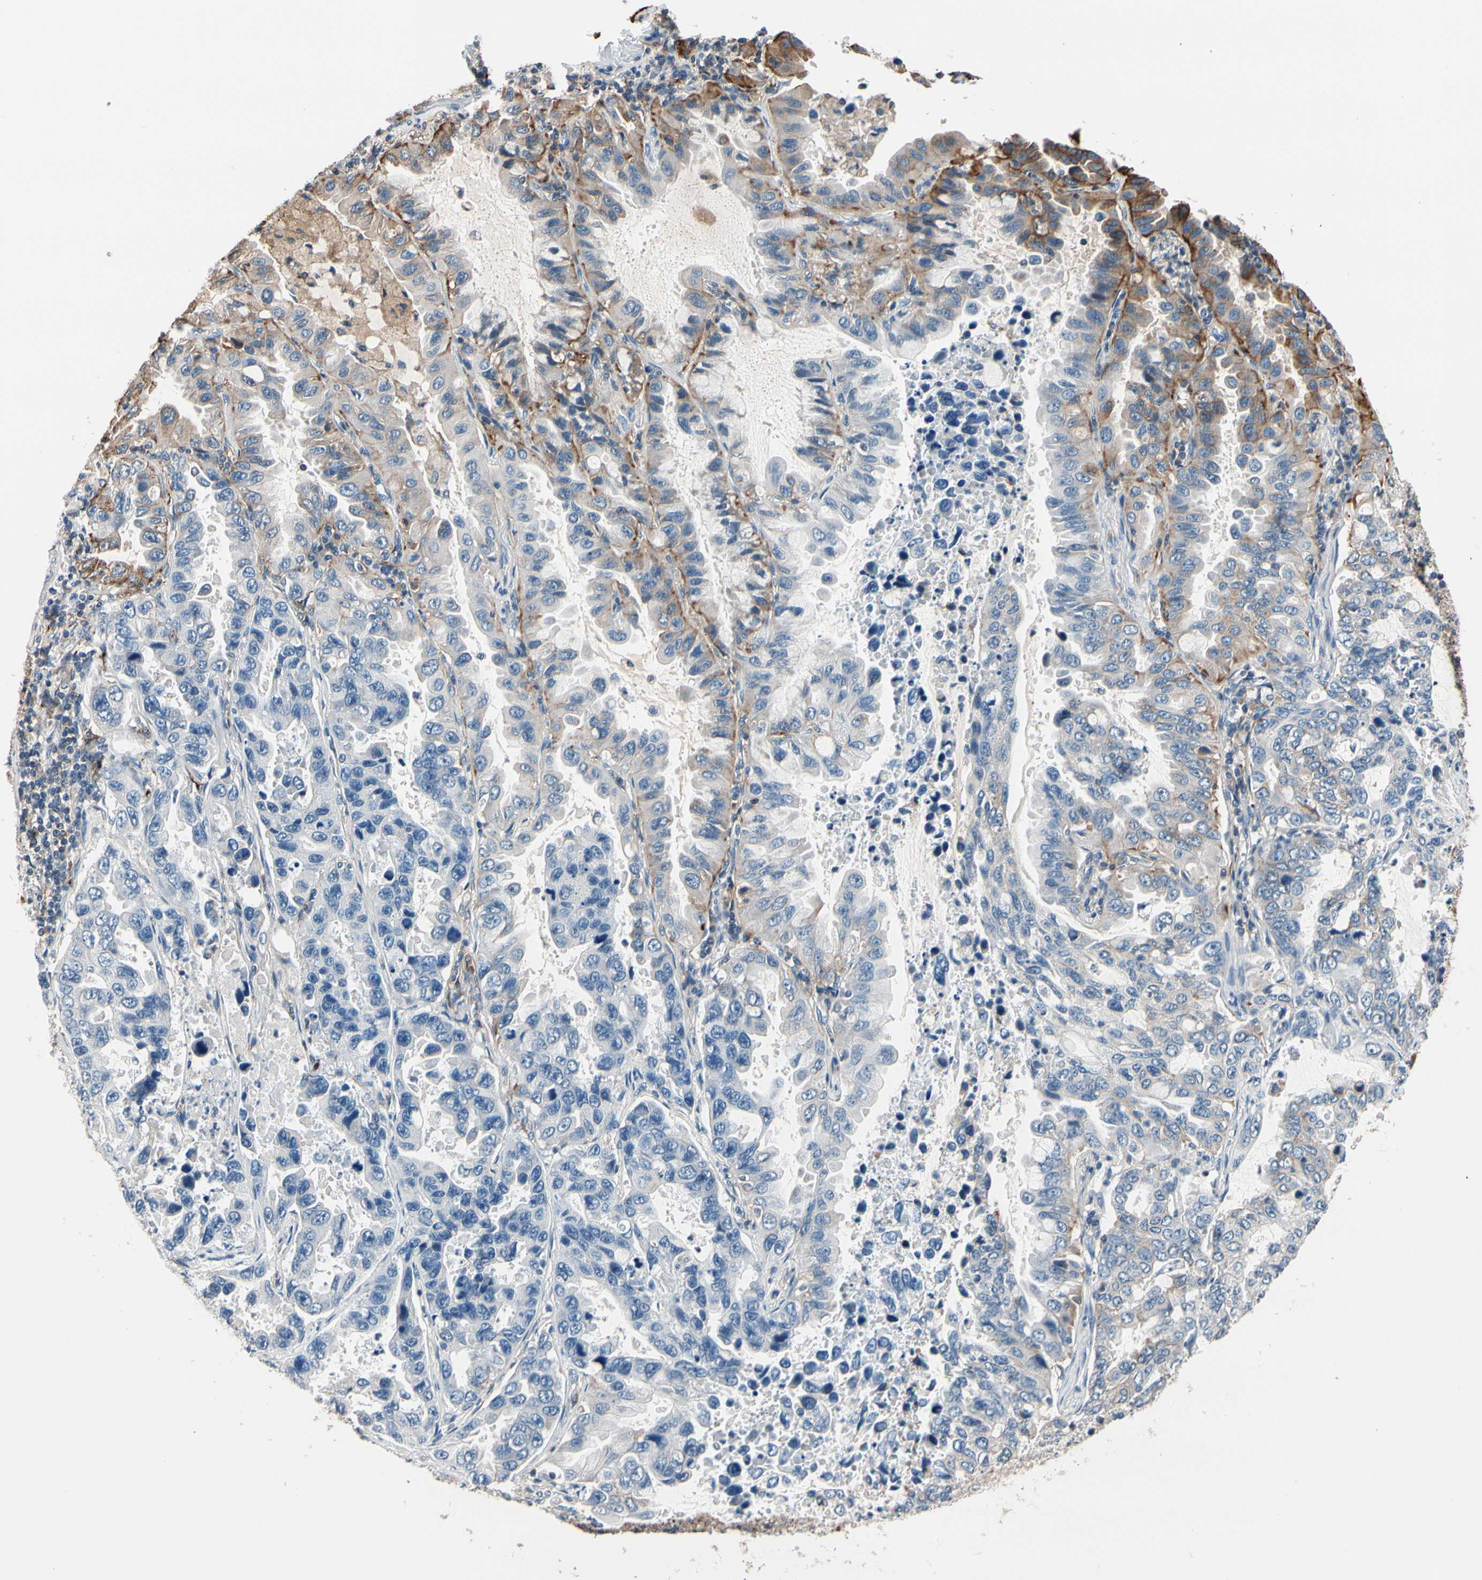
{"staining": {"intensity": "moderate", "quantity": "<25%", "location": "cytoplasmic/membranous"}, "tissue": "lung cancer", "cell_type": "Tumor cells", "image_type": "cancer", "snomed": [{"axis": "morphology", "description": "Adenocarcinoma, NOS"}, {"axis": "topography", "description": "Lung"}], "caption": "This micrograph displays immunohistochemistry staining of adenocarcinoma (lung), with low moderate cytoplasmic/membranous positivity in approximately <25% of tumor cells.", "gene": "TMEM176A", "patient": {"sex": "male", "age": 64}}